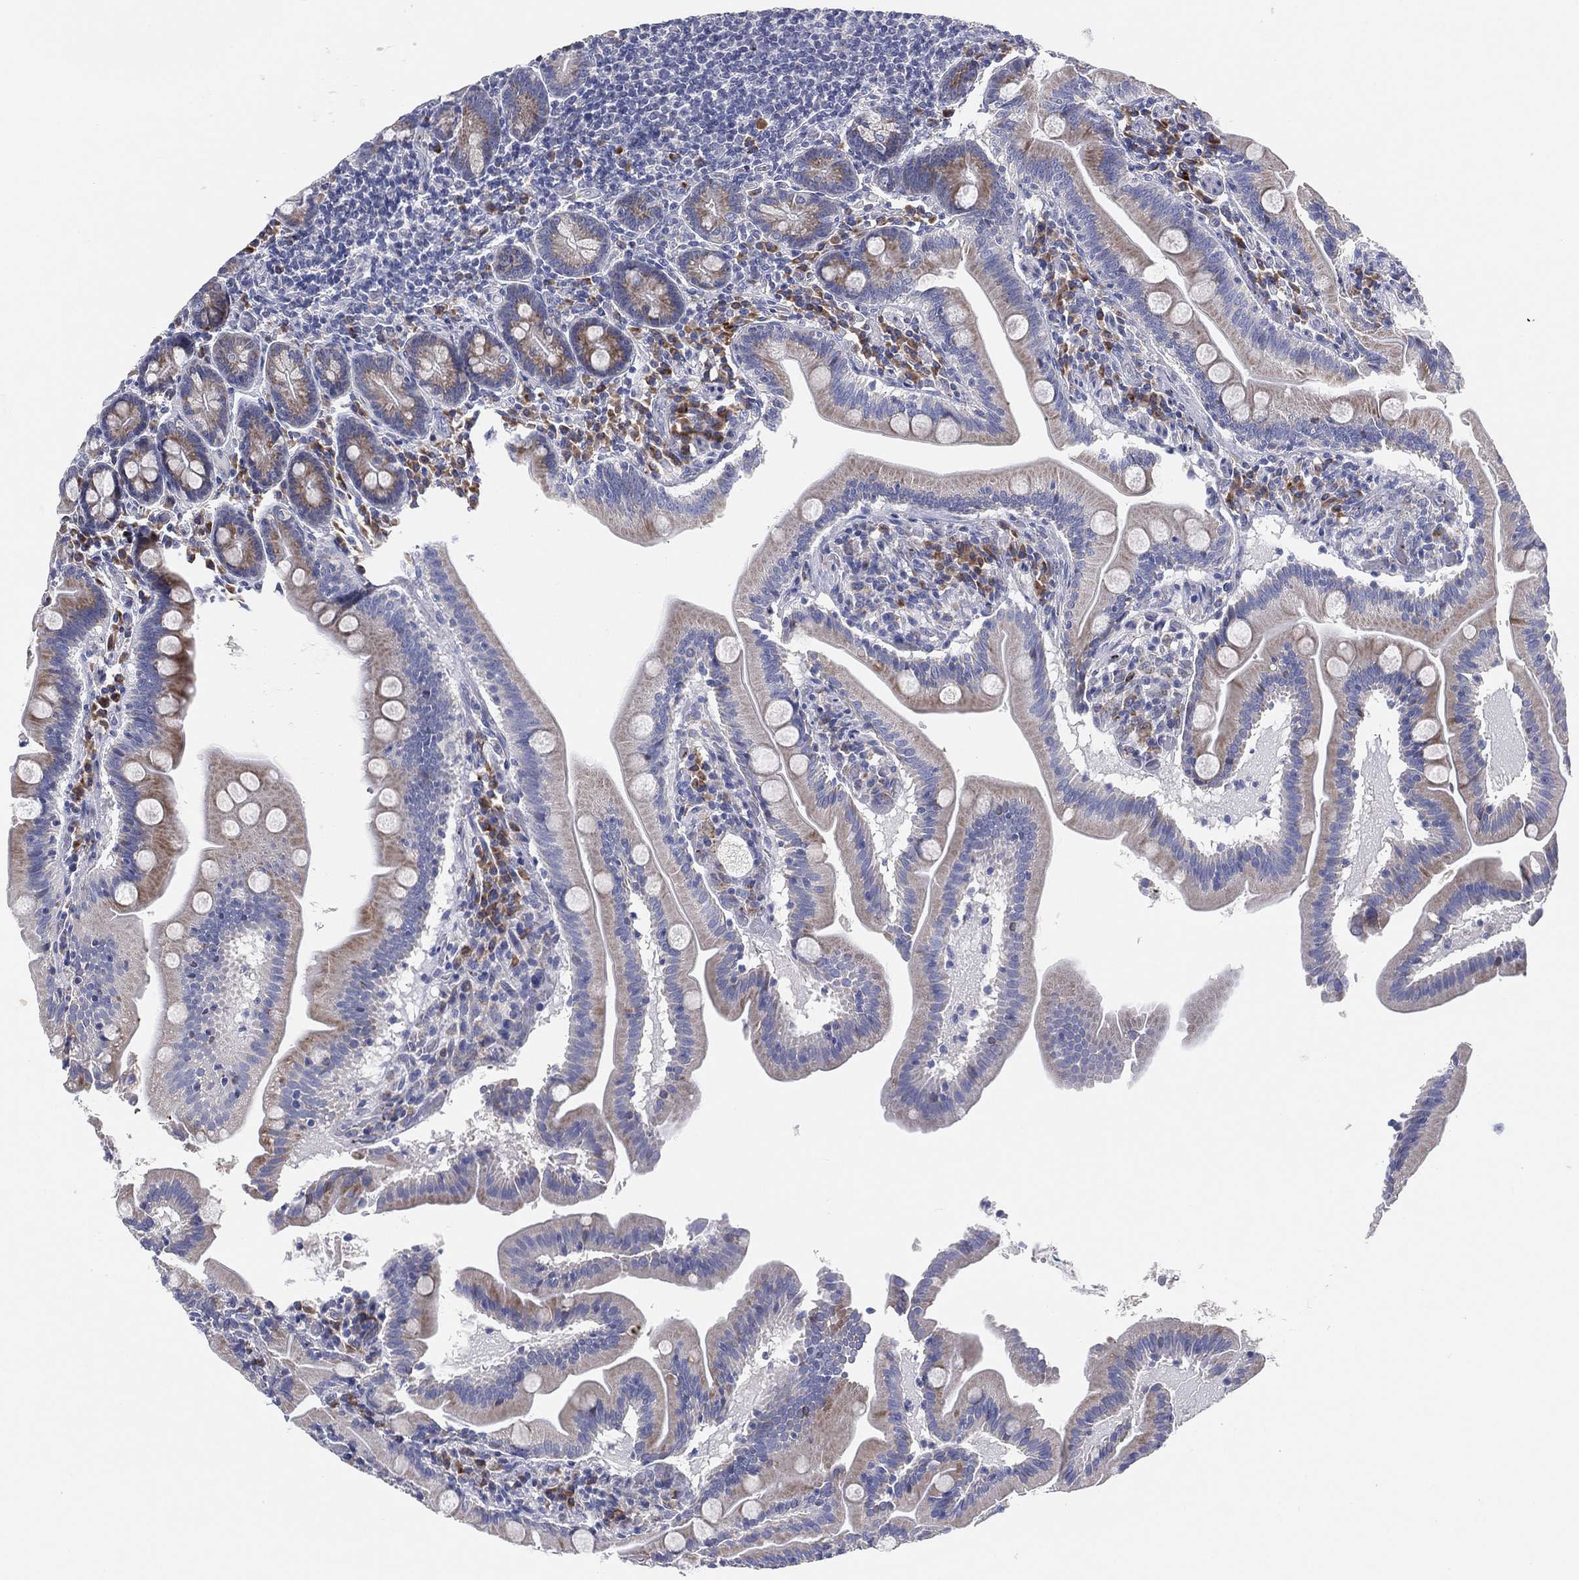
{"staining": {"intensity": "moderate", "quantity": "<25%", "location": "cytoplasmic/membranous"}, "tissue": "small intestine", "cell_type": "Glandular cells", "image_type": "normal", "snomed": [{"axis": "morphology", "description": "Normal tissue, NOS"}, {"axis": "topography", "description": "Small intestine"}], "caption": "Human small intestine stained with a brown dye exhibits moderate cytoplasmic/membranous positive expression in approximately <25% of glandular cells.", "gene": "TMEM40", "patient": {"sex": "male", "age": 37}}